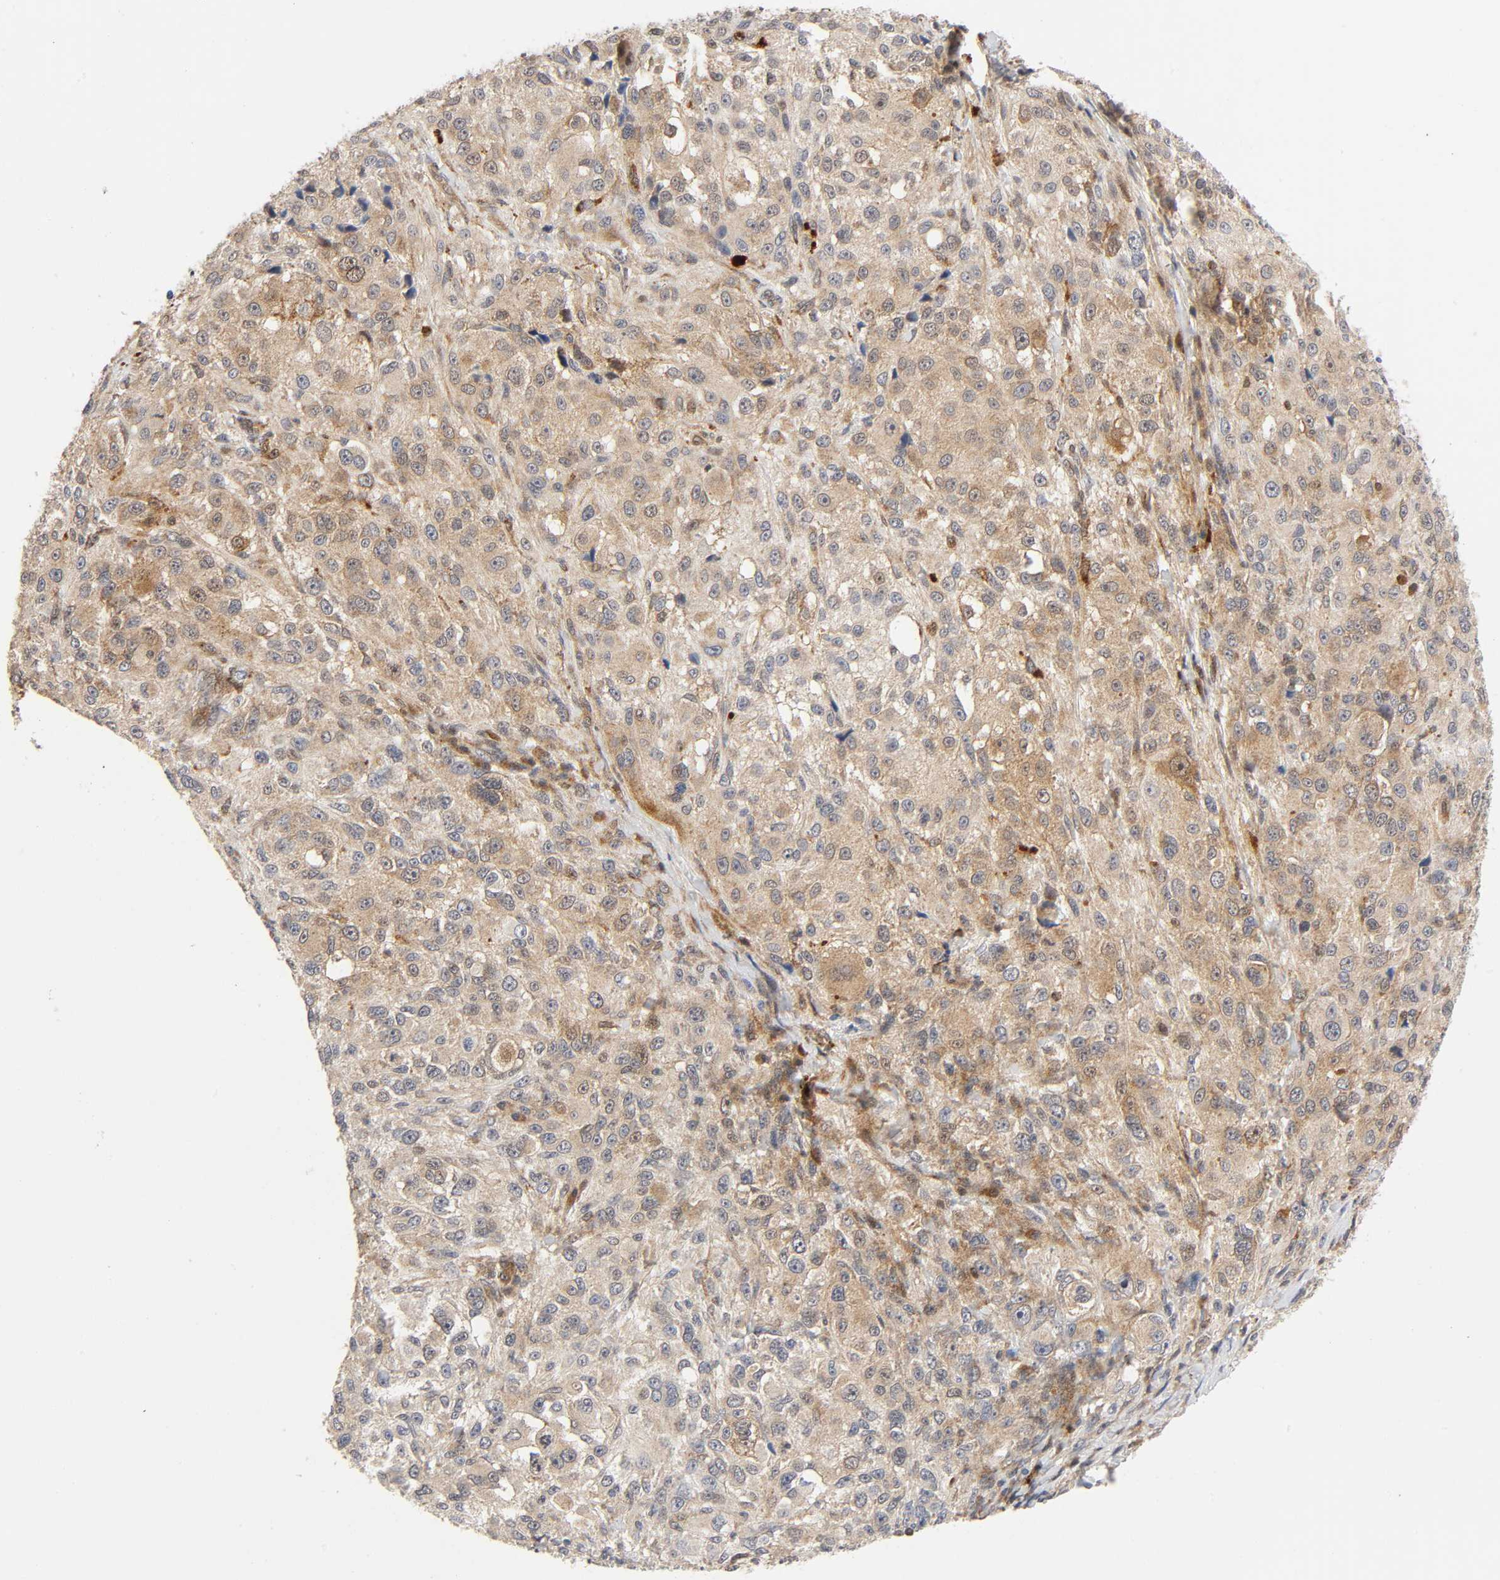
{"staining": {"intensity": "weak", "quantity": ">75%", "location": "cytoplasmic/membranous,nuclear"}, "tissue": "melanoma", "cell_type": "Tumor cells", "image_type": "cancer", "snomed": [{"axis": "morphology", "description": "Necrosis, NOS"}, {"axis": "morphology", "description": "Malignant melanoma, NOS"}, {"axis": "topography", "description": "Skin"}], "caption": "Tumor cells demonstrate low levels of weak cytoplasmic/membranous and nuclear staining in about >75% of cells in malignant melanoma. The staining was performed using DAB to visualize the protein expression in brown, while the nuclei were stained in blue with hematoxylin (Magnification: 20x).", "gene": "CASP9", "patient": {"sex": "female", "age": 87}}